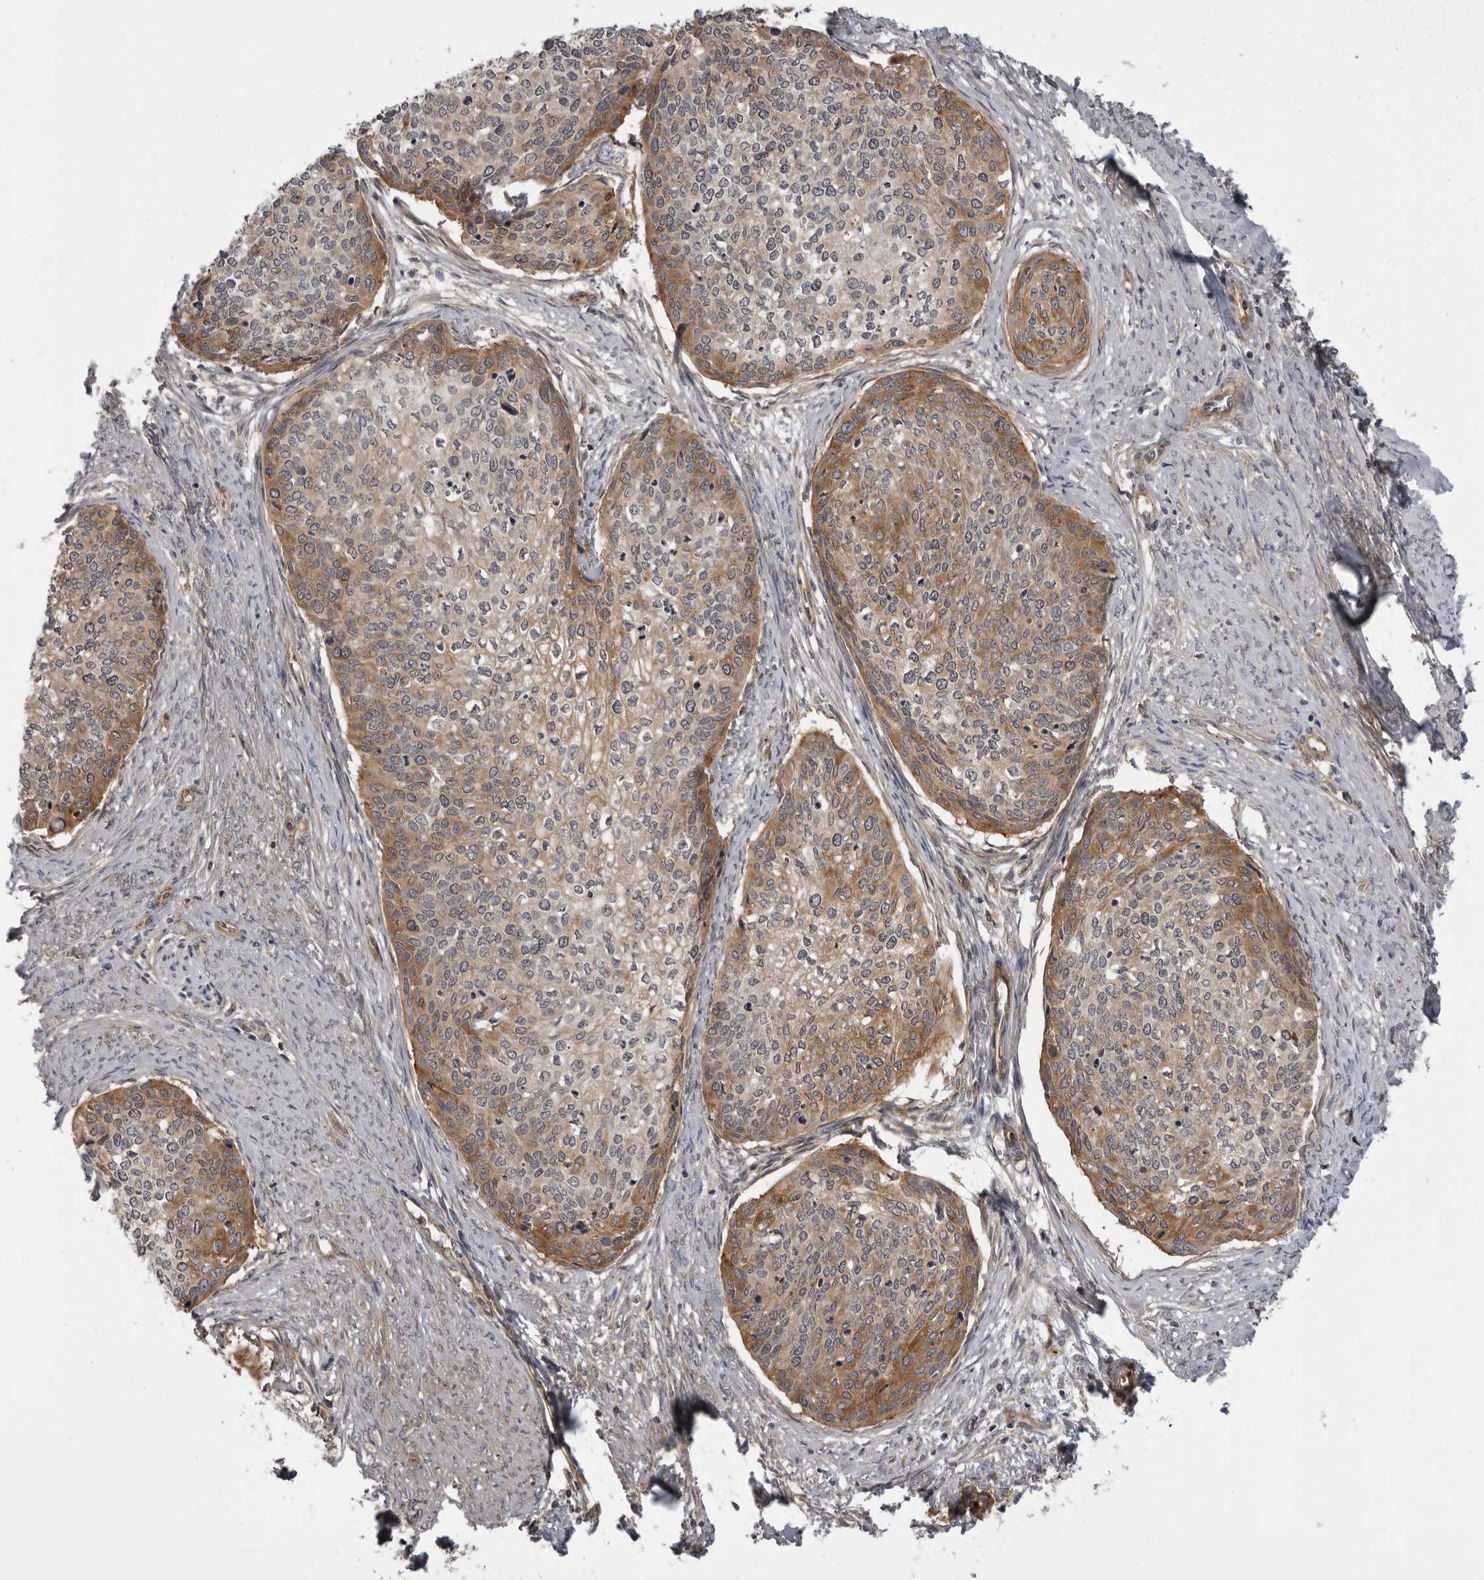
{"staining": {"intensity": "moderate", "quantity": ">75%", "location": "cytoplasmic/membranous"}, "tissue": "cervical cancer", "cell_type": "Tumor cells", "image_type": "cancer", "snomed": [{"axis": "morphology", "description": "Squamous cell carcinoma, NOS"}, {"axis": "topography", "description": "Cervix"}], "caption": "High-power microscopy captured an IHC micrograph of squamous cell carcinoma (cervical), revealing moderate cytoplasmic/membranous expression in about >75% of tumor cells. The staining is performed using DAB (3,3'-diaminobenzidine) brown chromogen to label protein expression. The nuclei are counter-stained blue using hematoxylin.", "gene": "LRRC45", "patient": {"sex": "female", "age": 37}}